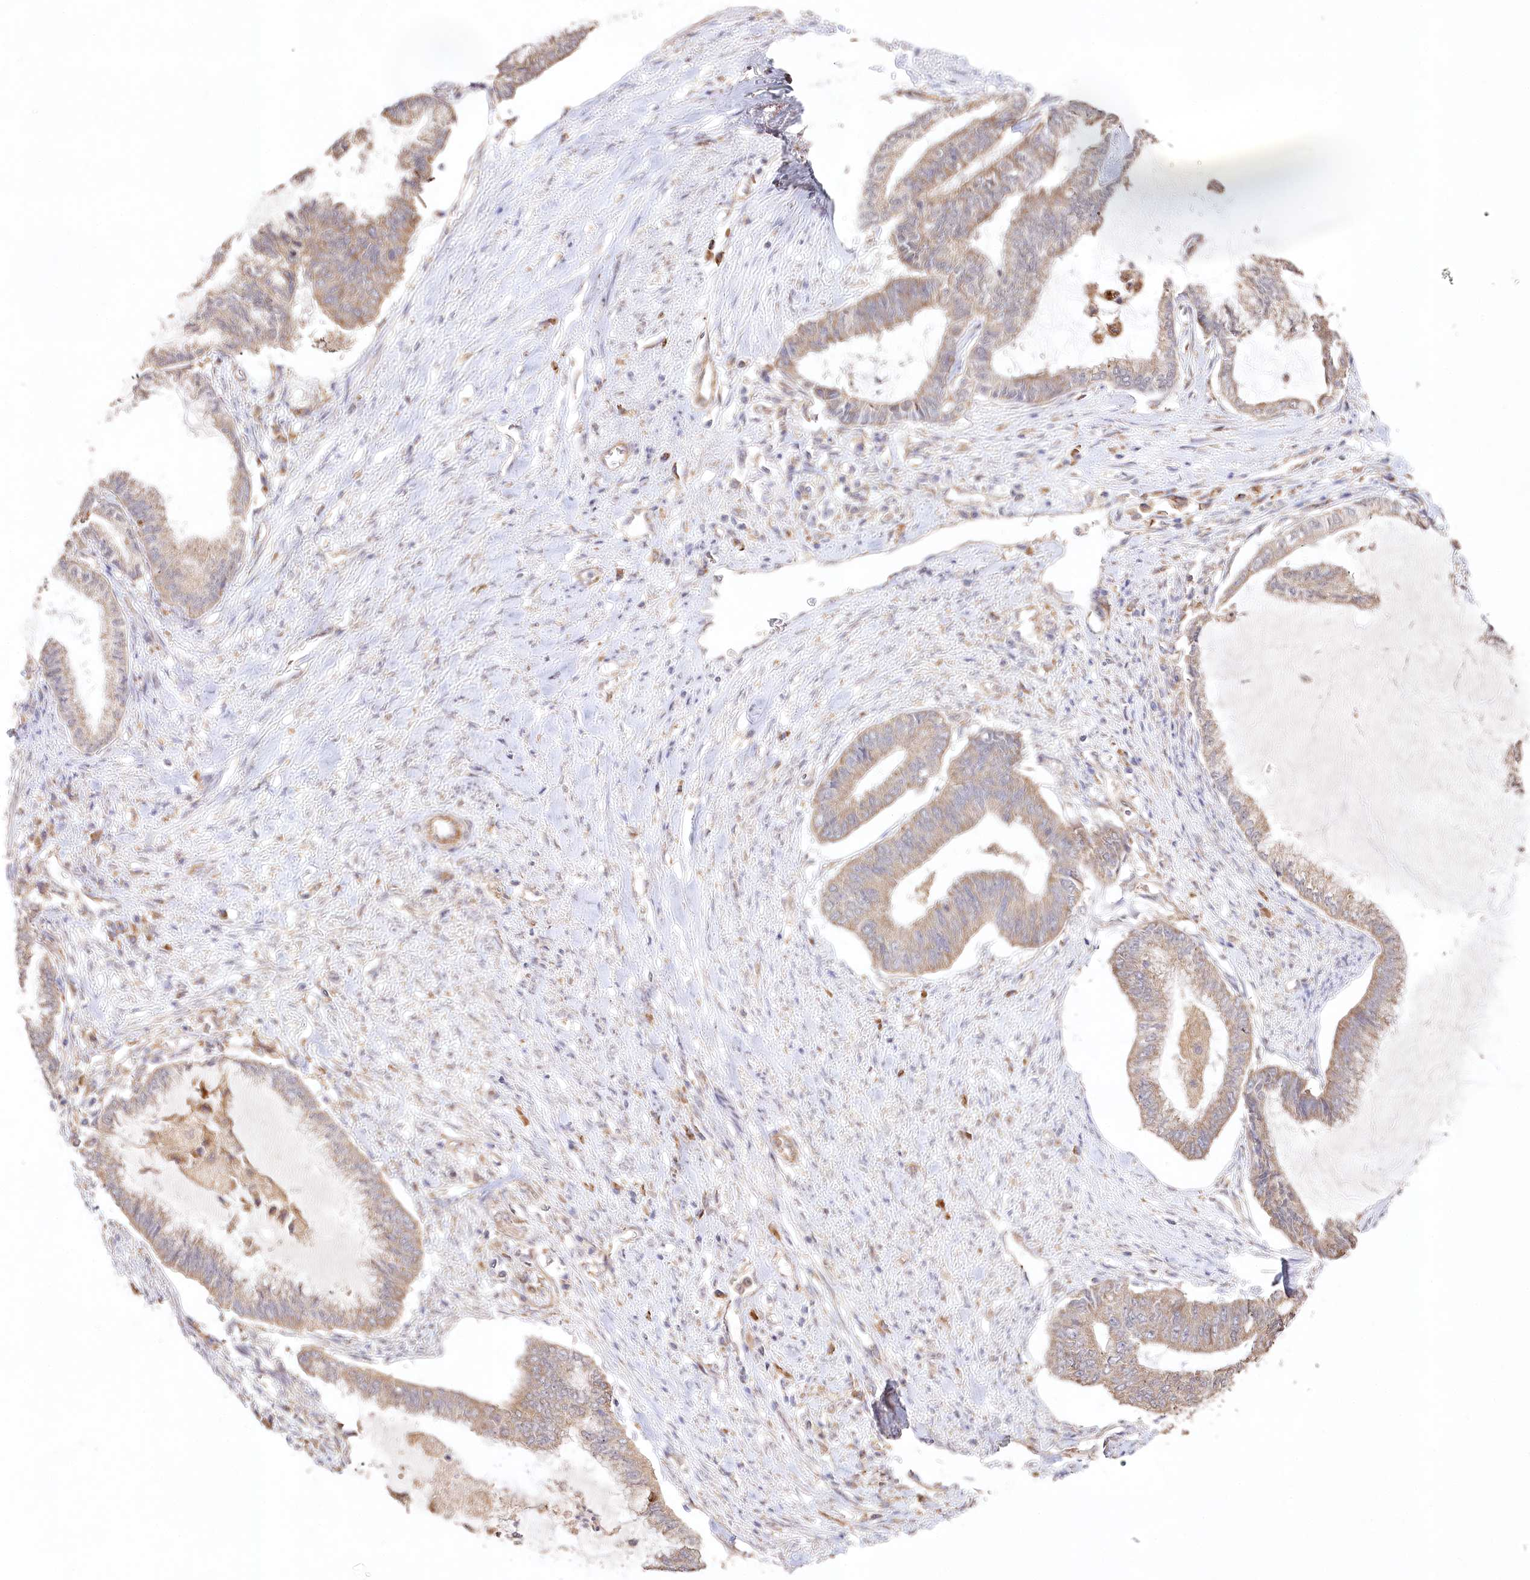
{"staining": {"intensity": "weak", "quantity": ">75%", "location": "cytoplasmic/membranous"}, "tissue": "endometrial cancer", "cell_type": "Tumor cells", "image_type": "cancer", "snomed": [{"axis": "morphology", "description": "Adenocarcinoma, NOS"}, {"axis": "topography", "description": "Endometrium"}], "caption": "Immunohistochemistry (IHC) image of human endometrial adenocarcinoma stained for a protein (brown), which reveals low levels of weak cytoplasmic/membranous positivity in about >75% of tumor cells.", "gene": "DMXL1", "patient": {"sex": "female", "age": 86}}